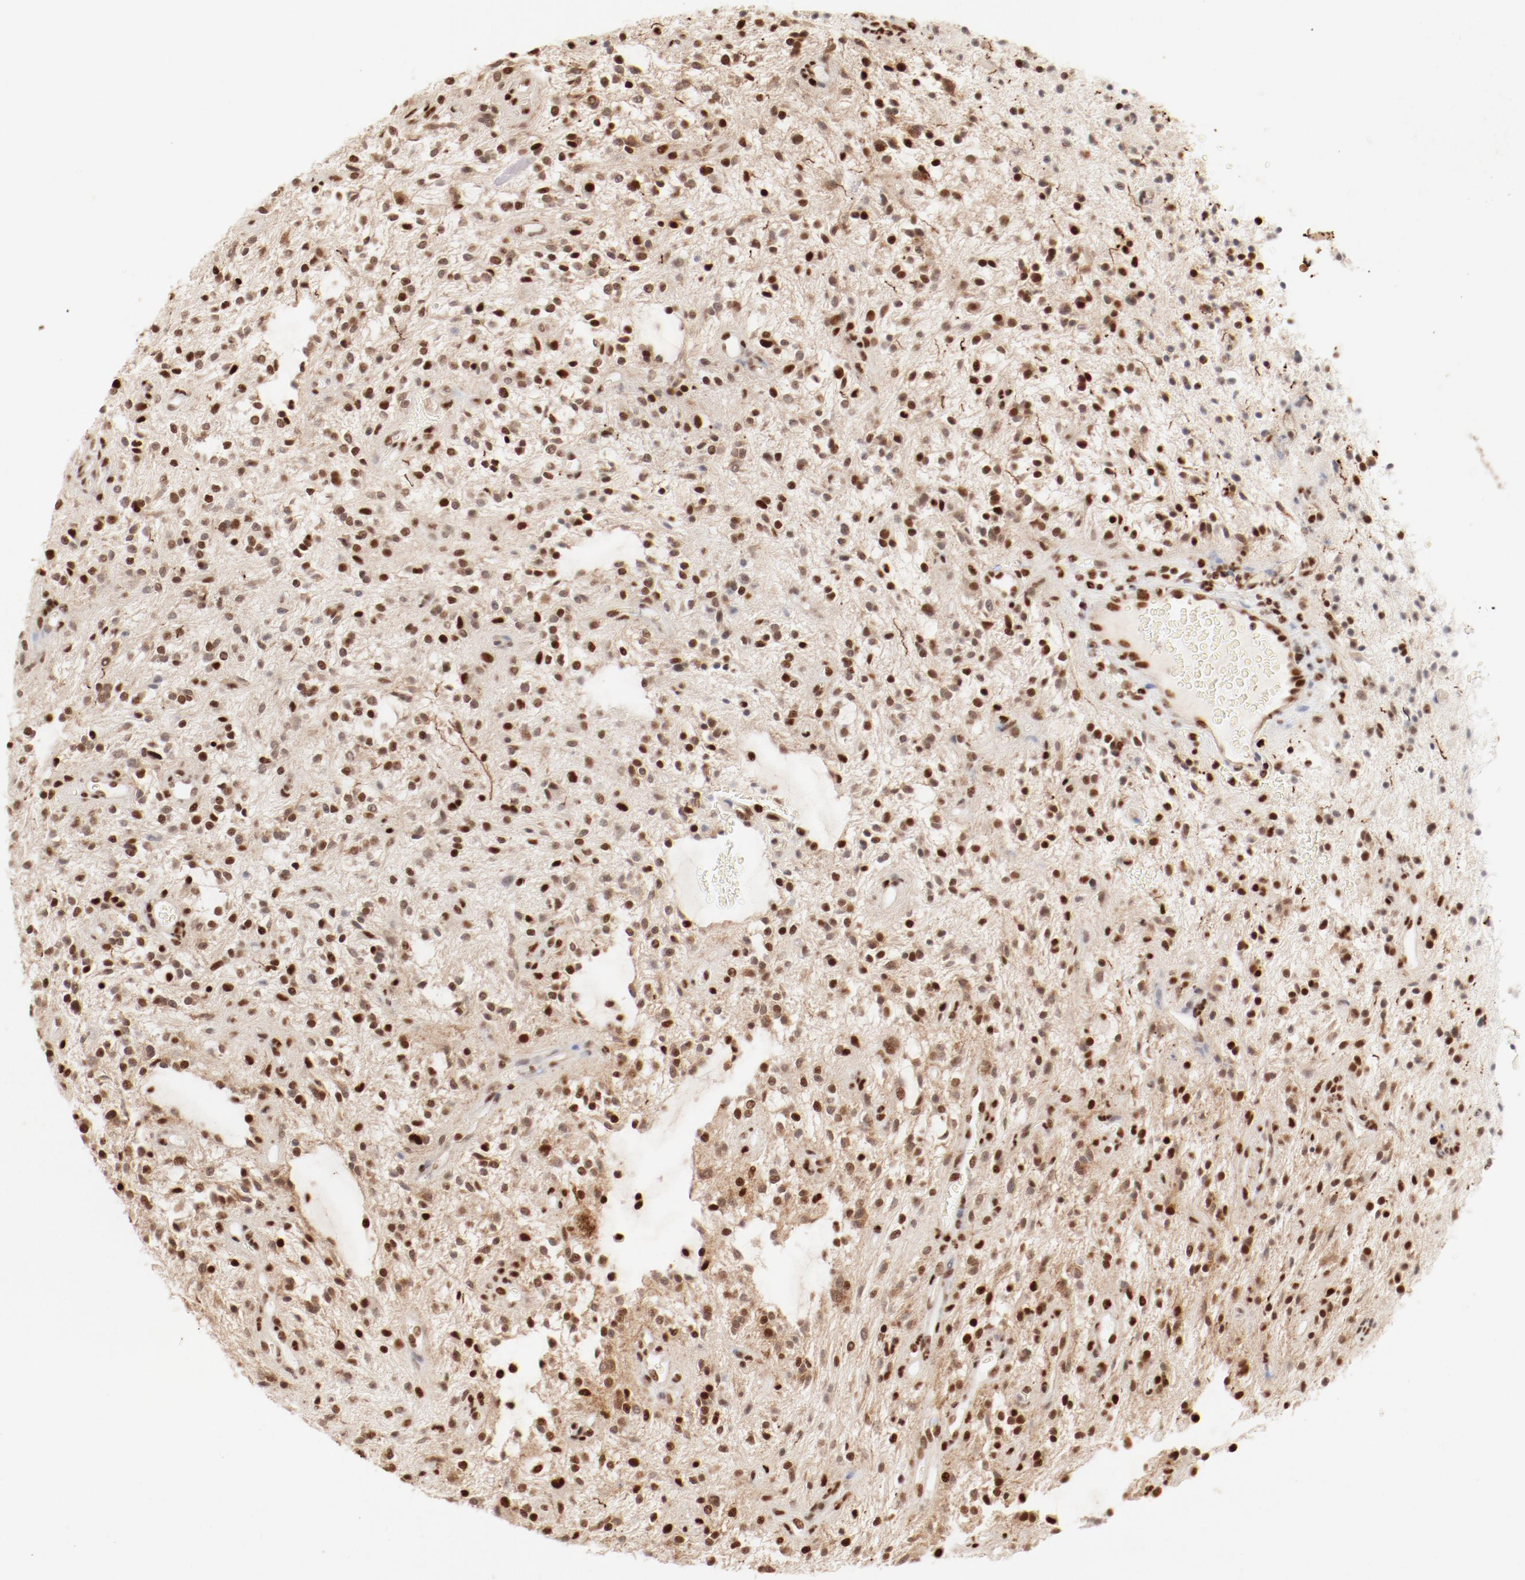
{"staining": {"intensity": "strong", "quantity": ">75%", "location": "nuclear"}, "tissue": "glioma", "cell_type": "Tumor cells", "image_type": "cancer", "snomed": [{"axis": "morphology", "description": "Glioma, malignant, NOS"}, {"axis": "topography", "description": "Cerebellum"}], "caption": "About >75% of tumor cells in human malignant glioma show strong nuclear protein expression as visualized by brown immunohistochemical staining.", "gene": "FAM50A", "patient": {"sex": "female", "age": 10}}